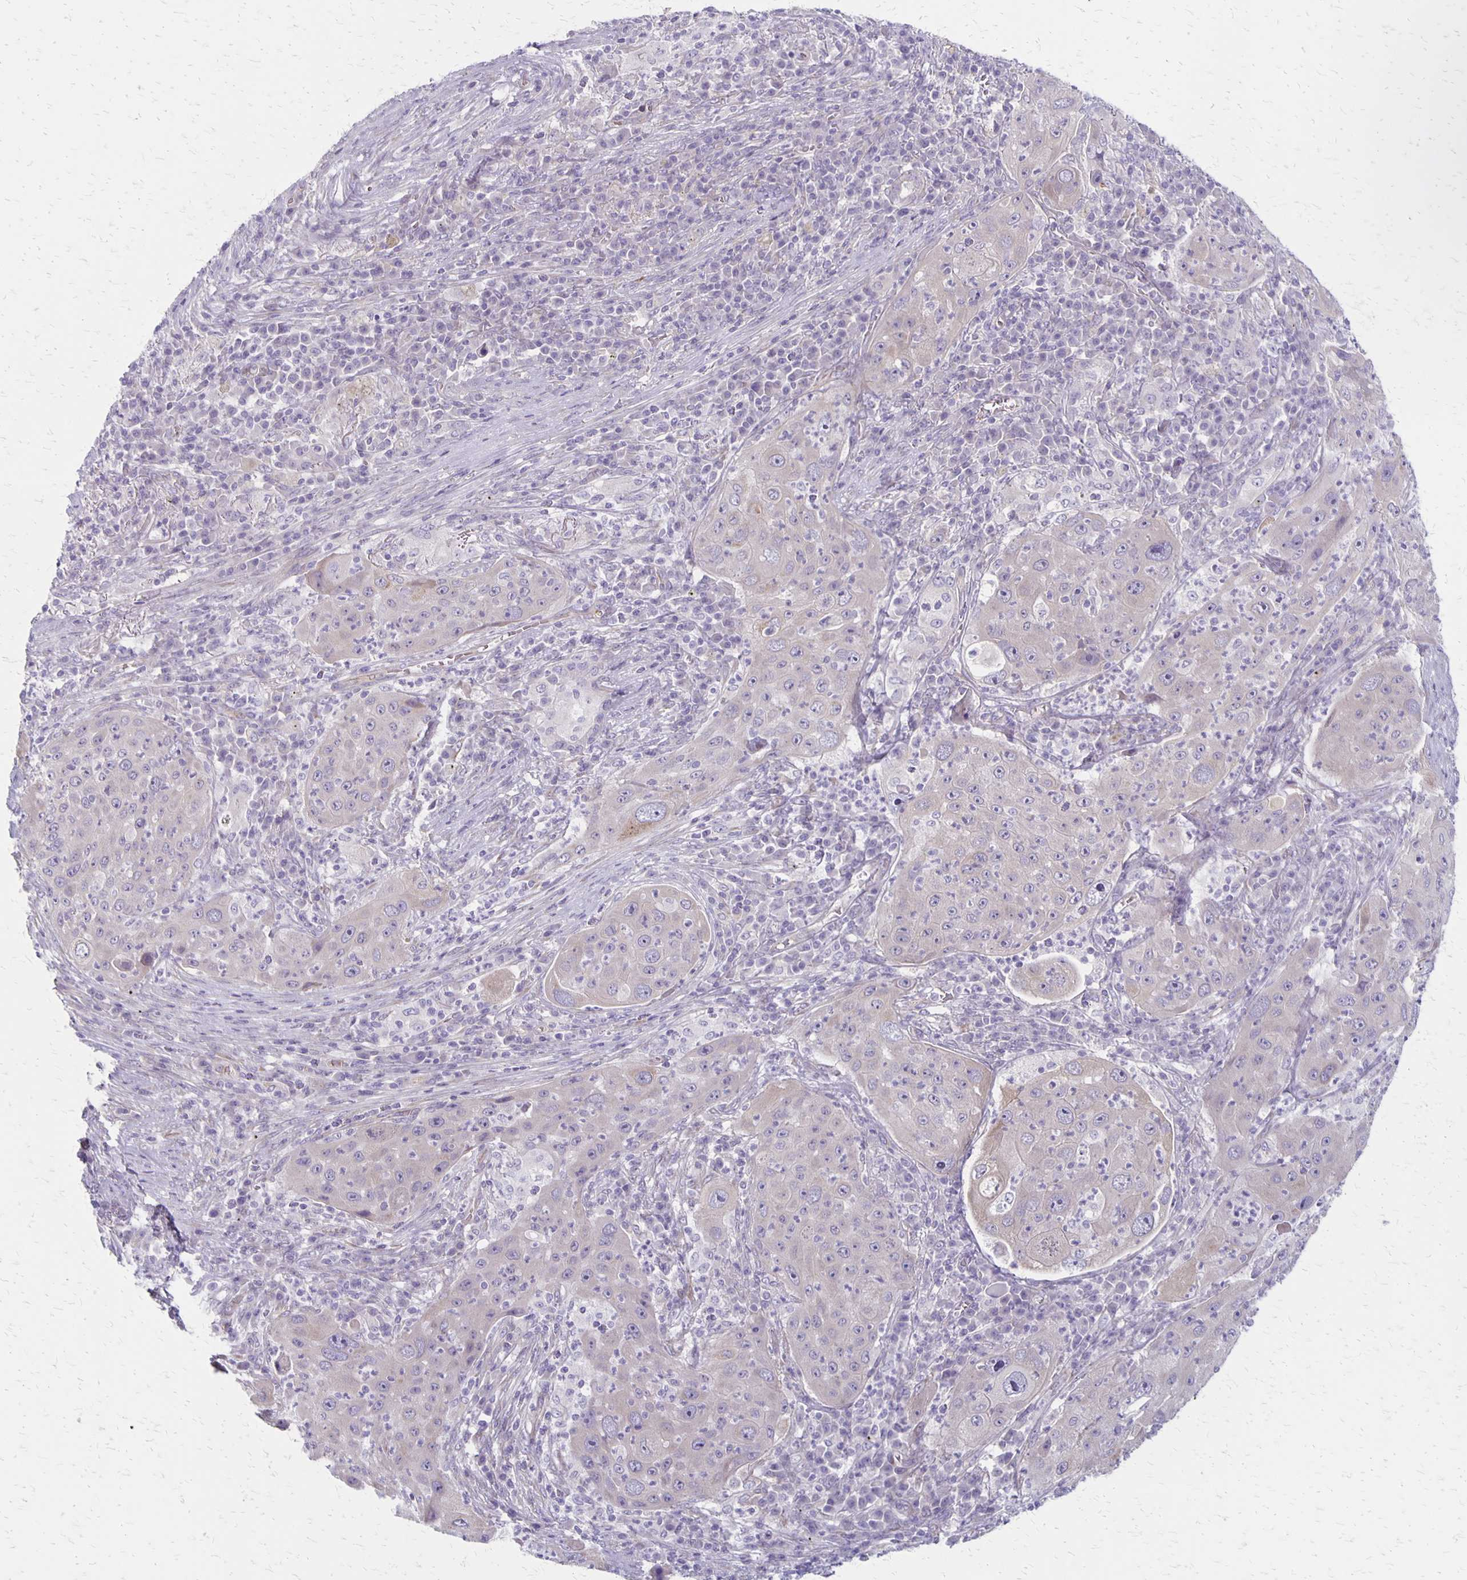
{"staining": {"intensity": "negative", "quantity": "none", "location": "none"}, "tissue": "lung cancer", "cell_type": "Tumor cells", "image_type": "cancer", "snomed": [{"axis": "morphology", "description": "Squamous cell carcinoma, NOS"}, {"axis": "topography", "description": "Lung"}], "caption": "This is an IHC micrograph of human lung cancer. There is no positivity in tumor cells.", "gene": "HOMER1", "patient": {"sex": "female", "age": 59}}